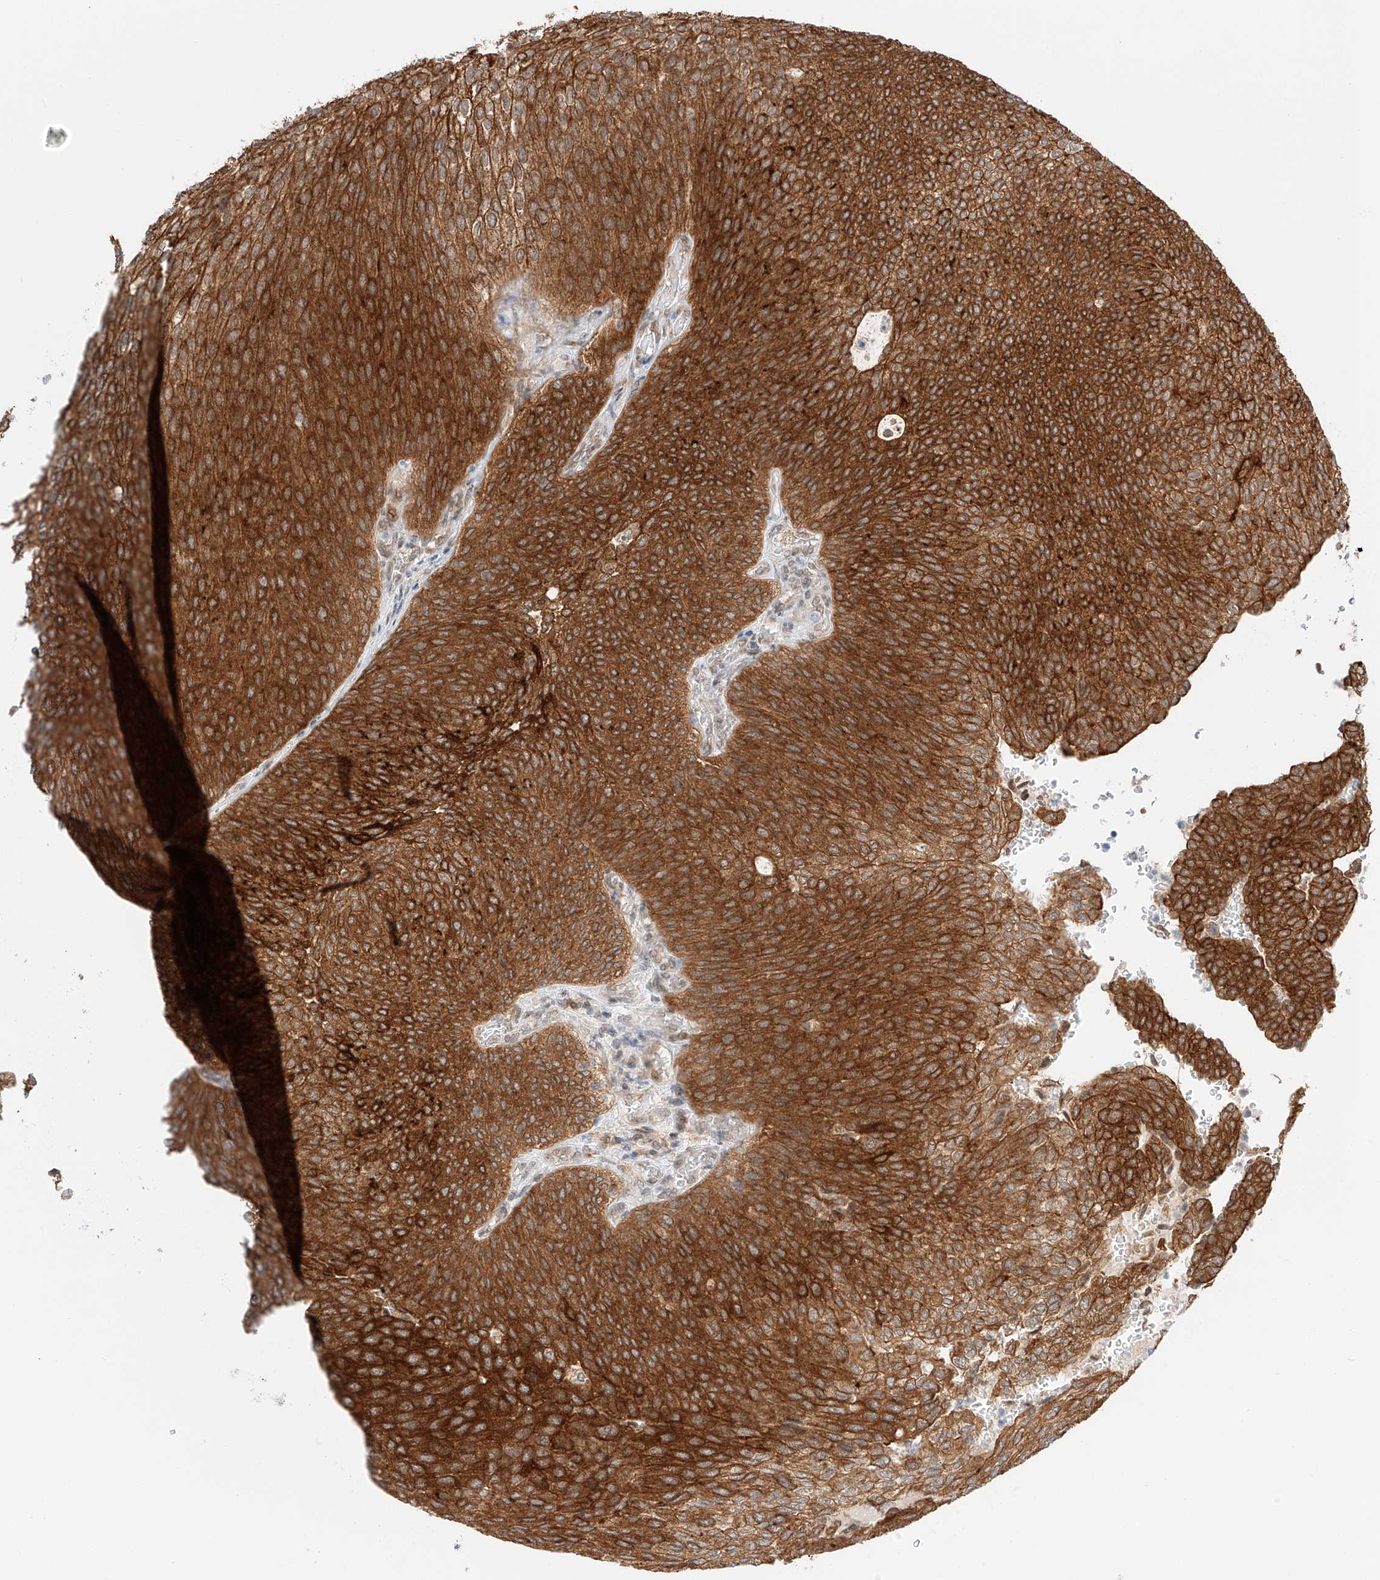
{"staining": {"intensity": "strong", "quantity": ">75%", "location": "cytoplasmic/membranous"}, "tissue": "urothelial cancer", "cell_type": "Tumor cells", "image_type": "cancer", "snomed": [{"axis": "morphology", "description": "Urothelial carcinoma, Low grade"}, {"axis": "topography", "description": "Urinary bladder"}], "caption": "Urothelial cancer tissue exhibits strong cytoplasmic/membranous positivity in approximately >75% of tumor cells, visualized by immunohistochemistry. The protein of interest is shown in brown color, while the nuclei are stained blue.", "gene": "CARMIL1", "patient": {"sex": "female", "age": 79}}